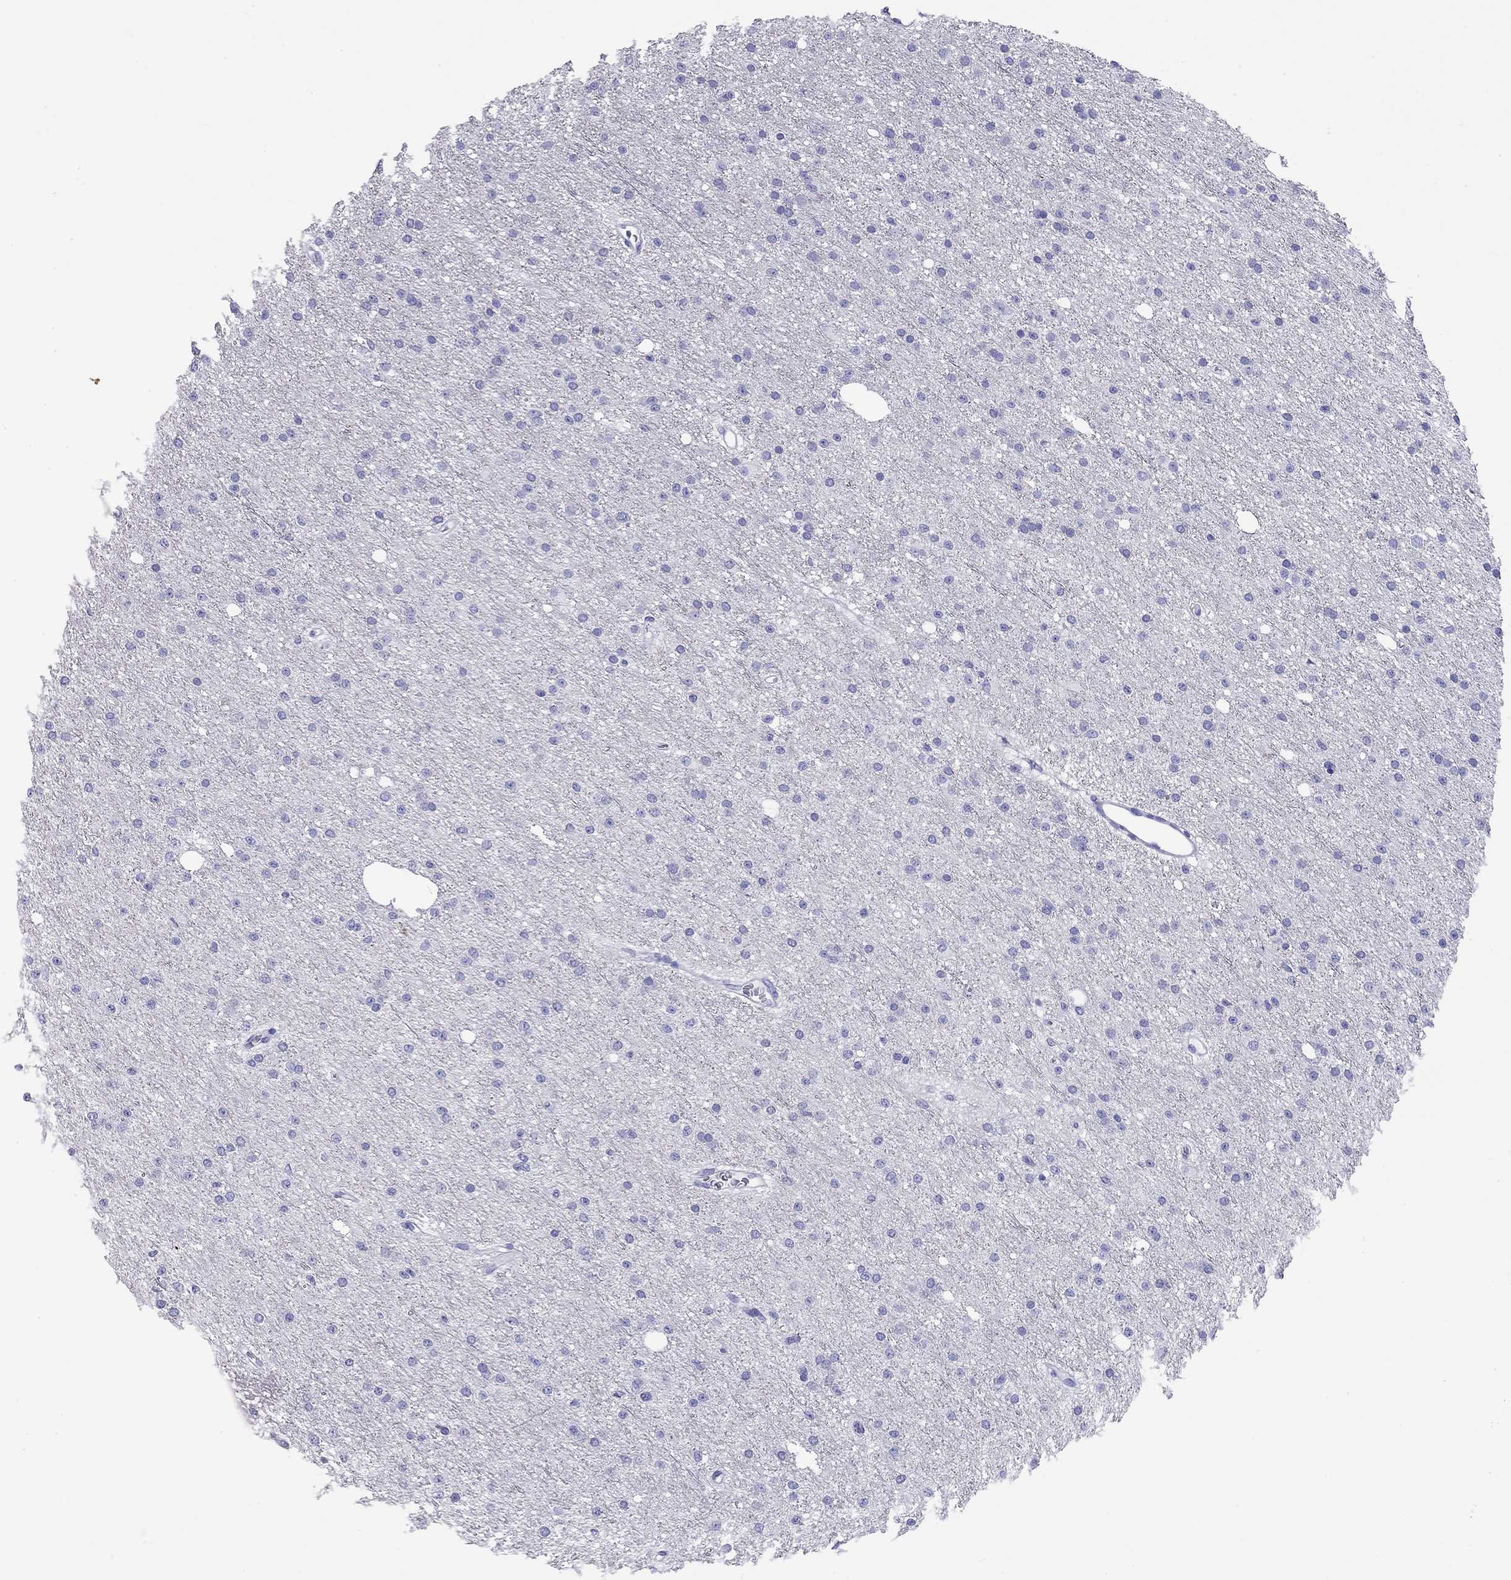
{"staining": {"intensity": "negative", "quantity": "none", "location": "none"}, "tissue": "glioma", "cell_type": "Tumor cells", "image_type": "cancer", "snomed": [{"axis": "morphology", "description": "Glioma, malignant, Low grade"}, {"axis": "topography", "description": "Brain"}], "caption": "An IHC micrograph of glioma is shown. There is no staining in tumor cells of glioma.", "gene": "HLA-DQB2", "patient": {"sex": "male", "age": 27}}